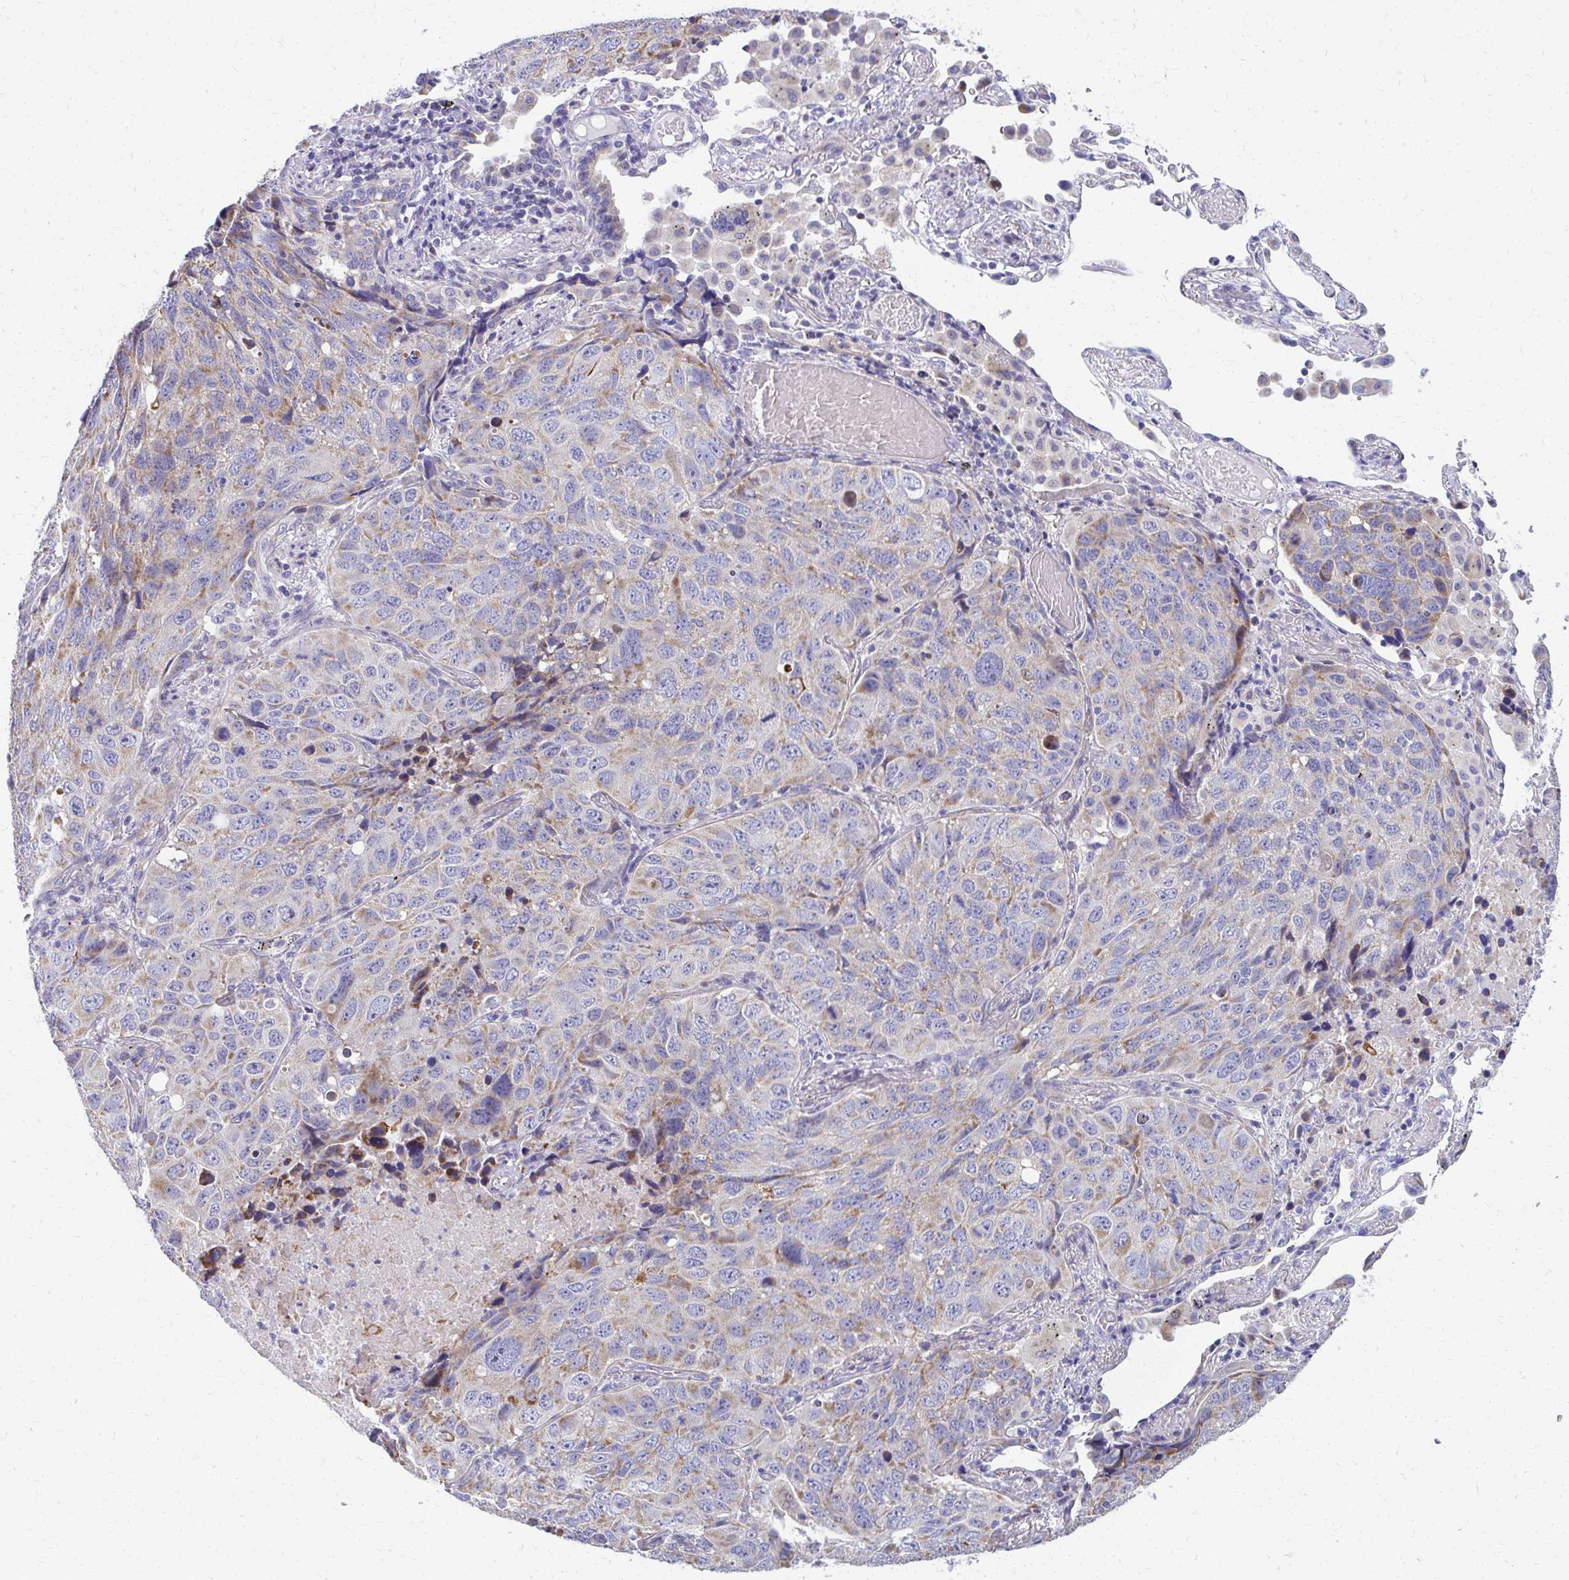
{"staining": {"intensity": "moderate", "quantity": "25%-75%", "location": "cytoplasmic/membranous"}, "tissue": "lung cancer", "cell_type": "Tumor cells", "image_type": "cancer", "snomed": [{"axis": "morphology", "description": "Squamous cell carcinoma, NOS"}, {"axis": "topography", "description": "Lung"}], "caption": "Immunohistochemistry (IHC) of human lung cancer demonstrates medium levels of moderate cytoplasmic/membranous expression in approximately 25%-75% of tumor cells.", "gene": "IL37", "patient": {"sex": "male", "age": 60}}